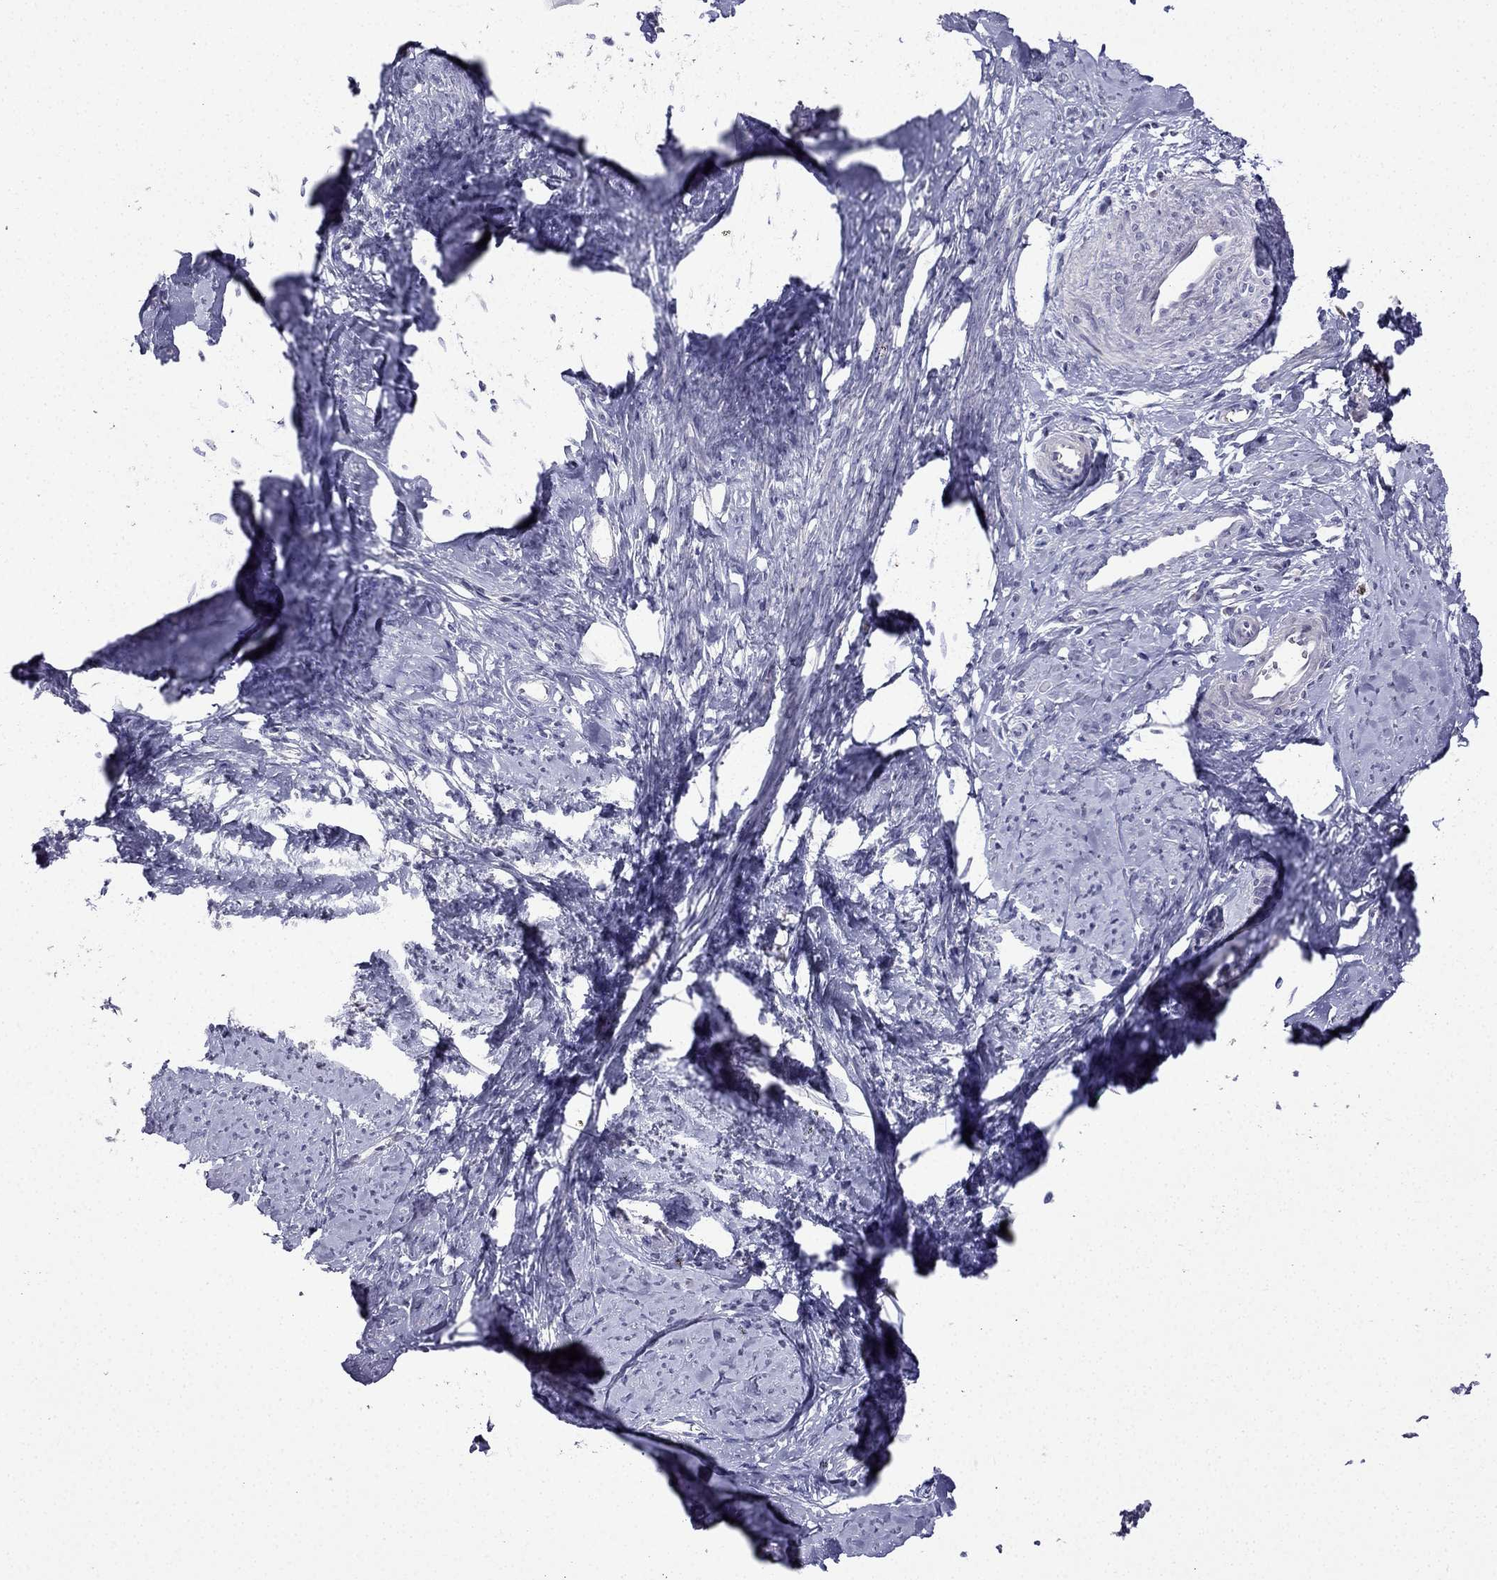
{"staining": {"intensity": "negative", "quantity": "none", "location": "none"}, "tissue": "smooth muscle", "cell_type": "Smooth muscle cells", "image_type": "normal", "snomed": [{"axis": "morphology", "description": "Normal tissue, NOS"}, {"axis": "topography", "description": "Smooth muscle"}], "caption": "Immunohistochemistry micrograph of normal smooth muscle stained for a protein (brown), which demonstrates no positivity in smooth muscle cells.", "gene": "UHRF1", "patient": {"sex": "female", "age": 48}}